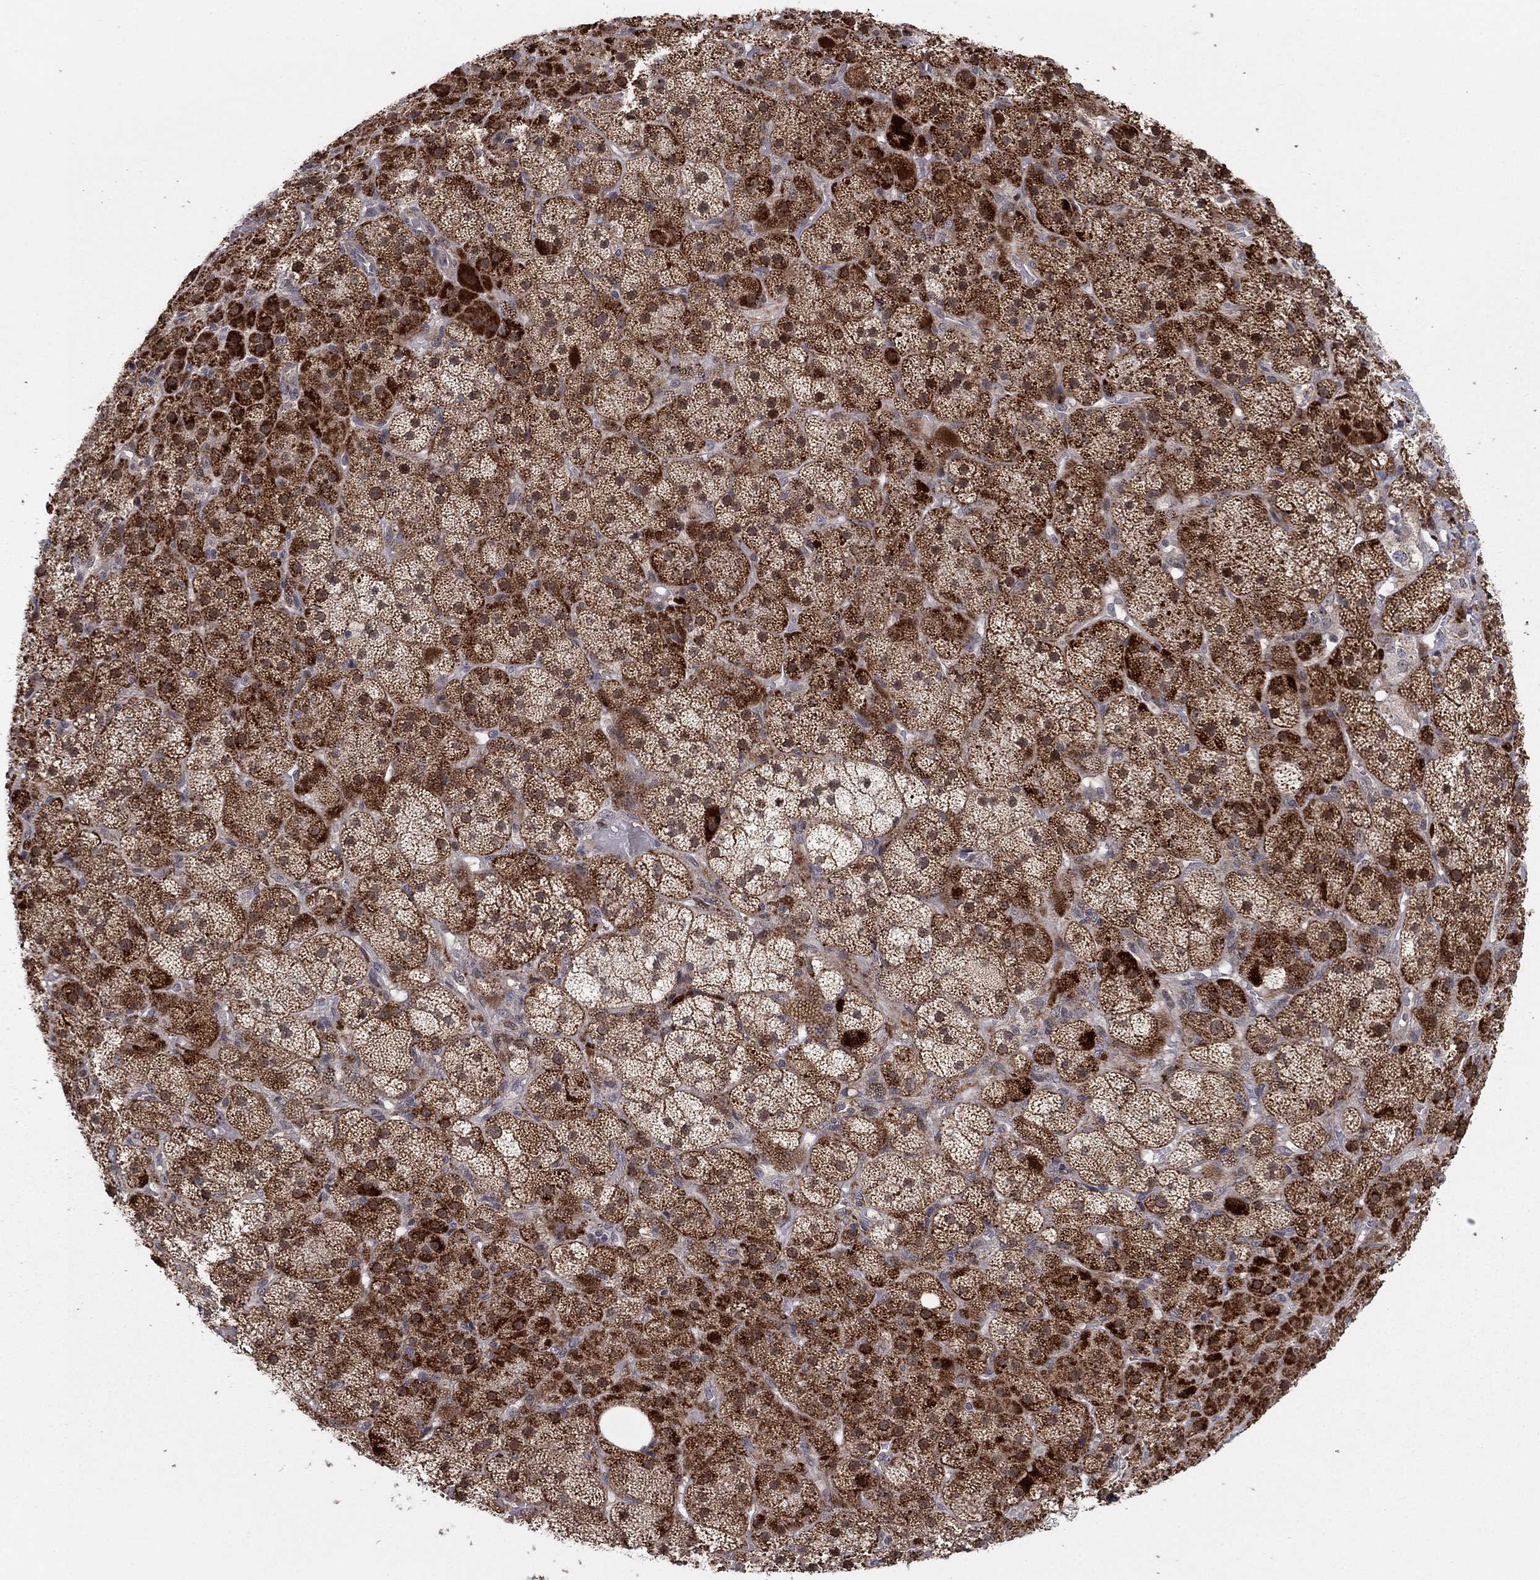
{"staining": {"intensity": "strong", "quantity": ">75%", "location": "cytoplasmic/membranous"}, "tissue": "adrenal gland", "cell_type": "Glandular cells", "image_type": "normal", "snomed": [{"axis": "morphology", "description": "Normal tissue, NOS"}, {"axis": "topography", "description": "Adrenal gland"}], "caption": "Adrenal gland stained with DAB immunohistochemistry demonstrates high levels of strong cytoplasmic/membranous positivity in about >75% of glandular cells.", "gene": "ZNF395", "patient": {"sex": "male", "age": 57}}